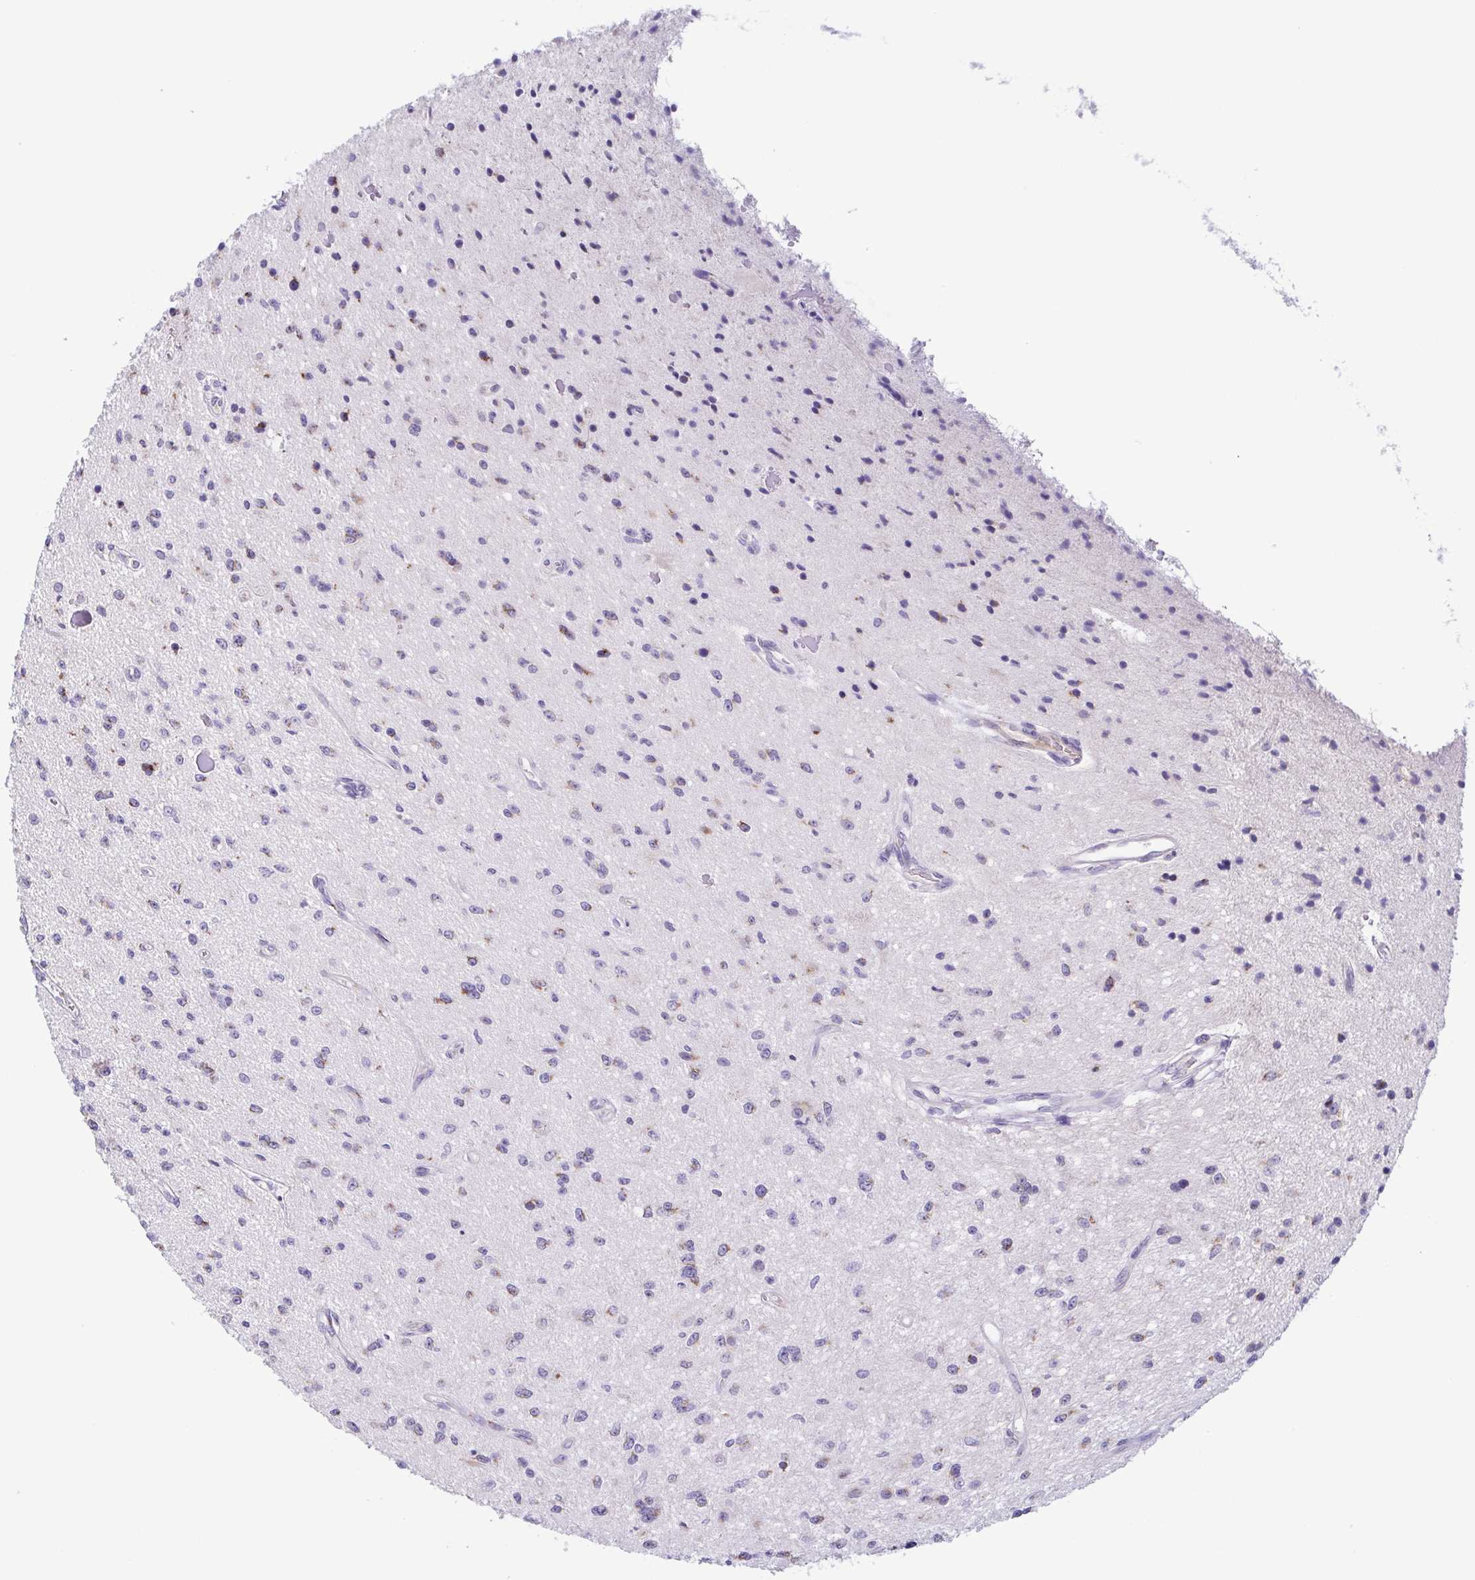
{"staining": {"intensity": "weak", "quantity": "<25%", "location": "cytoplasmic/membranous"}, "tissue": "glioma", "cell_type": "Tumor cells", "image_type": "cancer", "snomed": [{"axis": "morphology", "description": "Glioma, malignant, Low grade"}, {"axis": "topography", "description": "Cerebellum"}], "caption": "Tumor cells are negative for brown protein staining in low-grade glioma (malignant).", "gene": "COL17A1", "patient": {"sex": "female", "age": 14}}